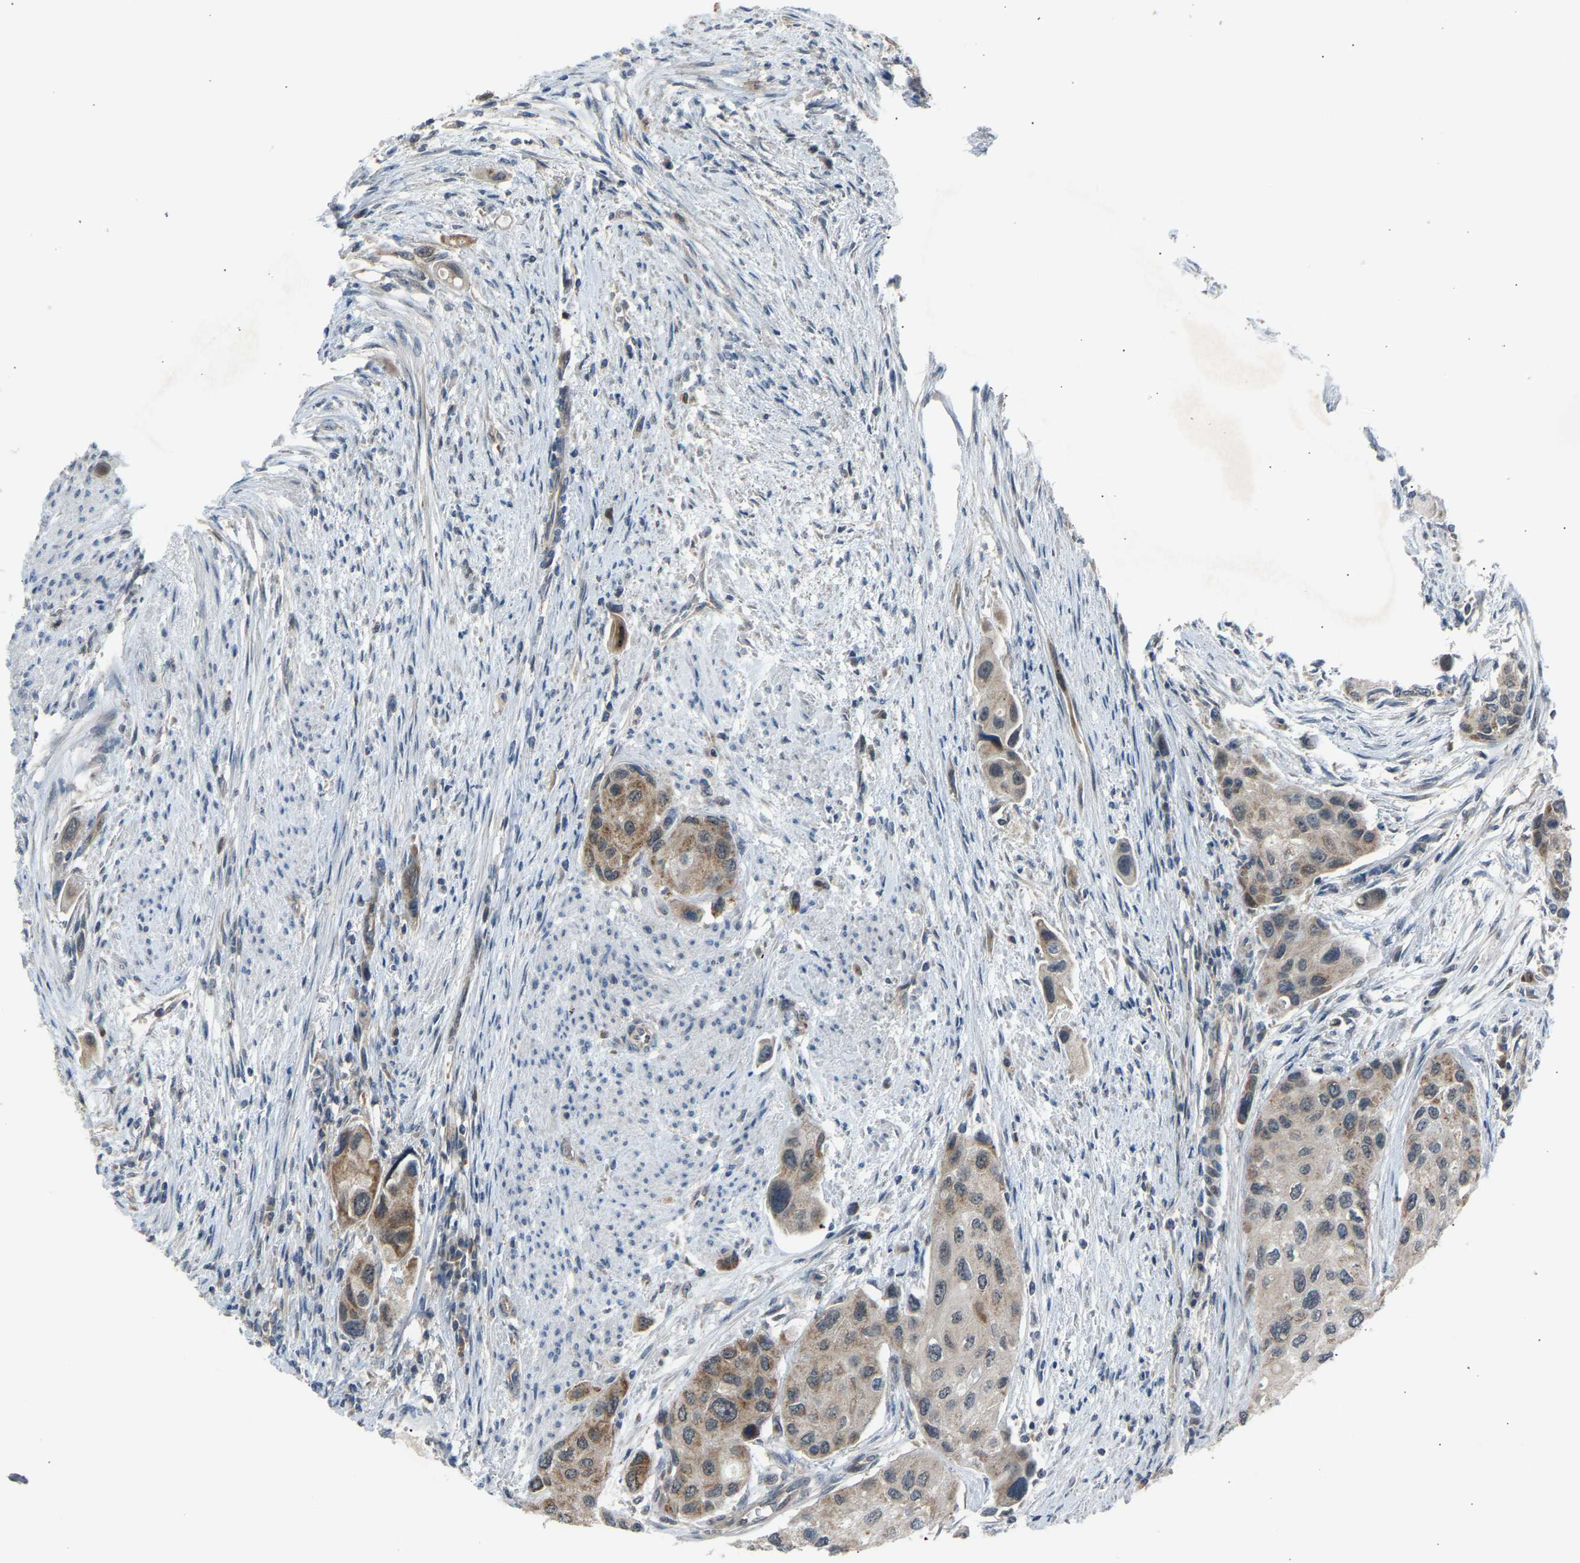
{"staining": {"intensity": "moderate", "quantity": "25%-75%", "location": "cytoplasmic/membranous"}, "tissue": "urothelial cancer", "cell_type": "Tumor cells", "image_type": "cancer", "snomed": [{"axis": "morphology", "description": "Urothelial carcinoma, High grade"}, {"axis": "topography", "description": "Urinary bladder"}], "caption": "Immunohistochemistry photomicrograph of neoplastic tissue: human urothelial cancer stained using immunohistochemistry reveals medium levels of moderate protein expression localized specifically in the cytoplasmic/membranous of tumor cells, appearing as a cytoplasmic/membranous brown color.", "gene": "SLIRP", "patient": {"sex": "female", "age": 56}}